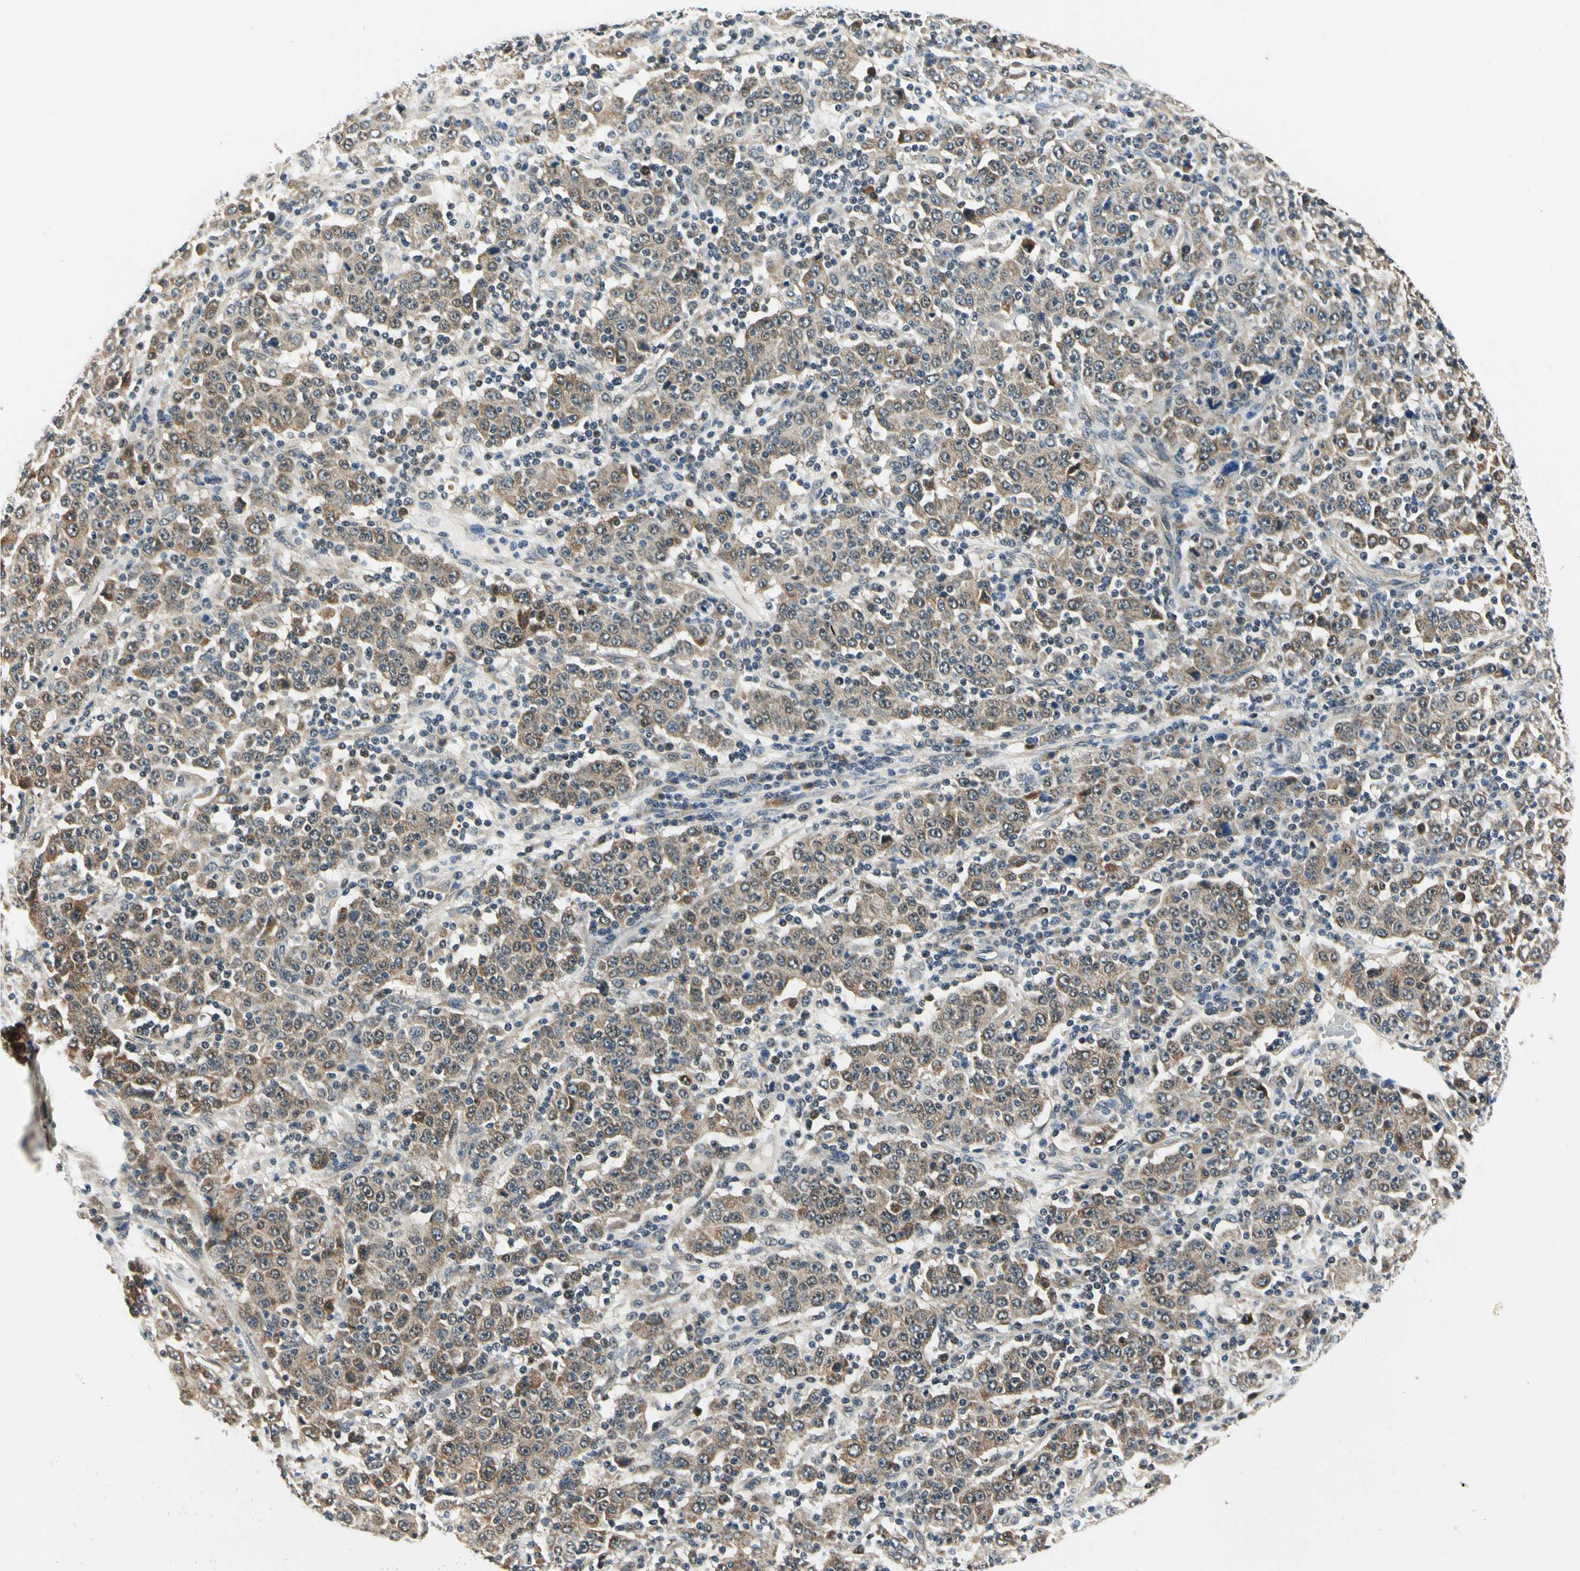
{"staining": {"intensity": "moderate", "quantity": ">75%", "location": "cytoplasmic/membranous"}, "tissue": "stomach cancer", "cell_type": "Tumor cells", "image_type": "cancer", "snomed": [{"axis": "morphology", "description": "Normal tissue, NOS"}, {"axis": "morphology", "description": "Adenocarcinoma, NOS"}, {"axis": "topography", "description": "Stomach, upper"}, {"axis": "topography", "description": "Stomach"}], "caption": "Adenocarcinoma (stomach) stained with DAB IHC shows medium levels of moderate cytoplasmic/membranous positivity in about >75% of tumor cells.", "gene": "PDK2", "patient": {"sex": "male", "age": 59}}